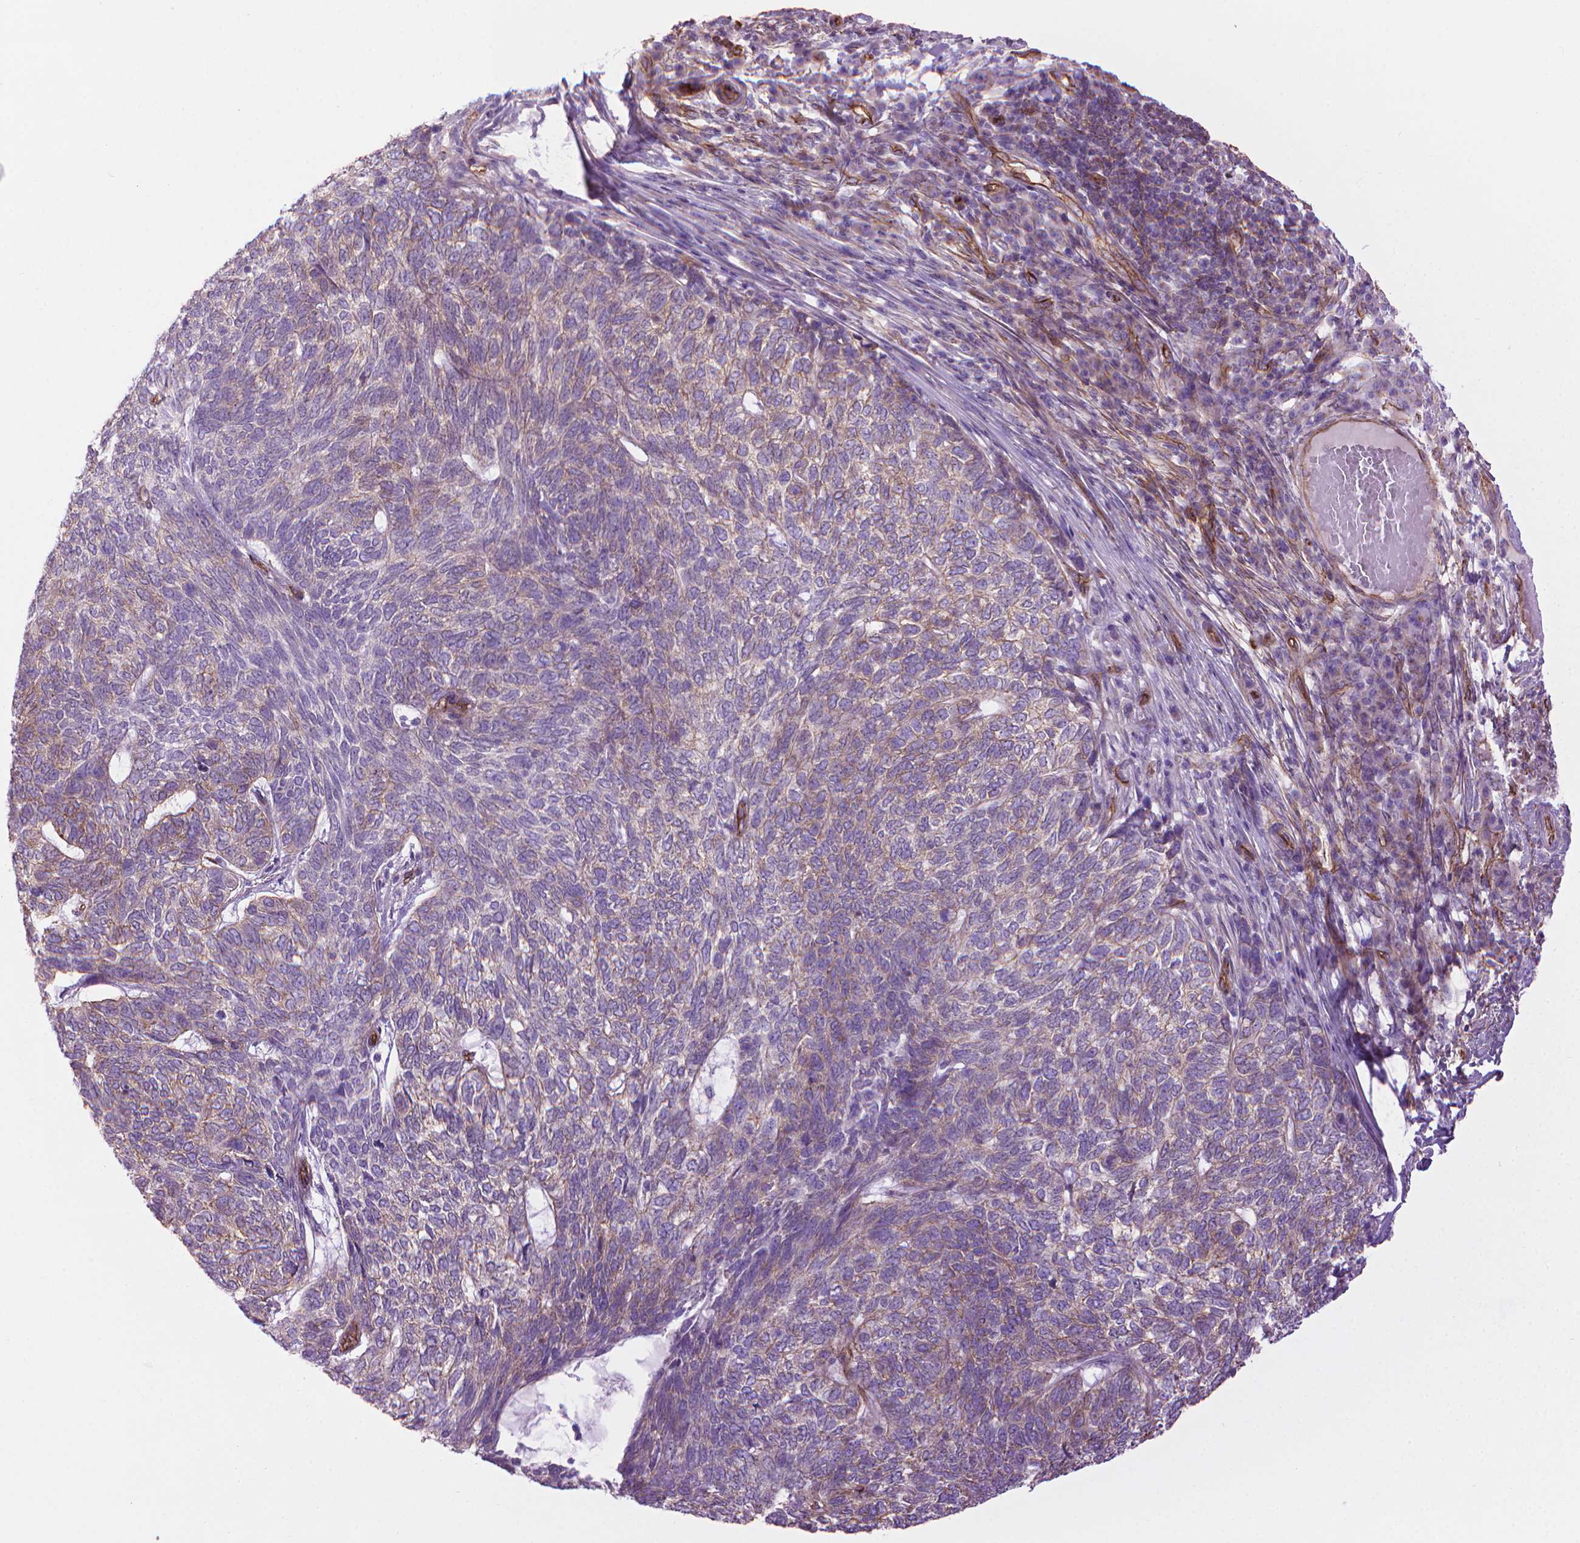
{"staining": {"intensity": "weak", "quantity": "25%-75%", "location": "cytoplasmic/membranous"}, "tissue": "skin cancer", "cell_type": "Tumor cells", "image_type": "cancer", "snomed": [{"axis": "morphology", "description": "Basal cell carcinoma"}, {"axis": "topography", "description": "Skin"}], "caption": "This micrograph exhibits immunohistochemistry staining of skin cancer, with low weak cytoplasmic/membranous staining in approximately 25%-75% of tumor cells.", "gene": "TENT5A", "patient": {"sex": "female", "age": 65}}